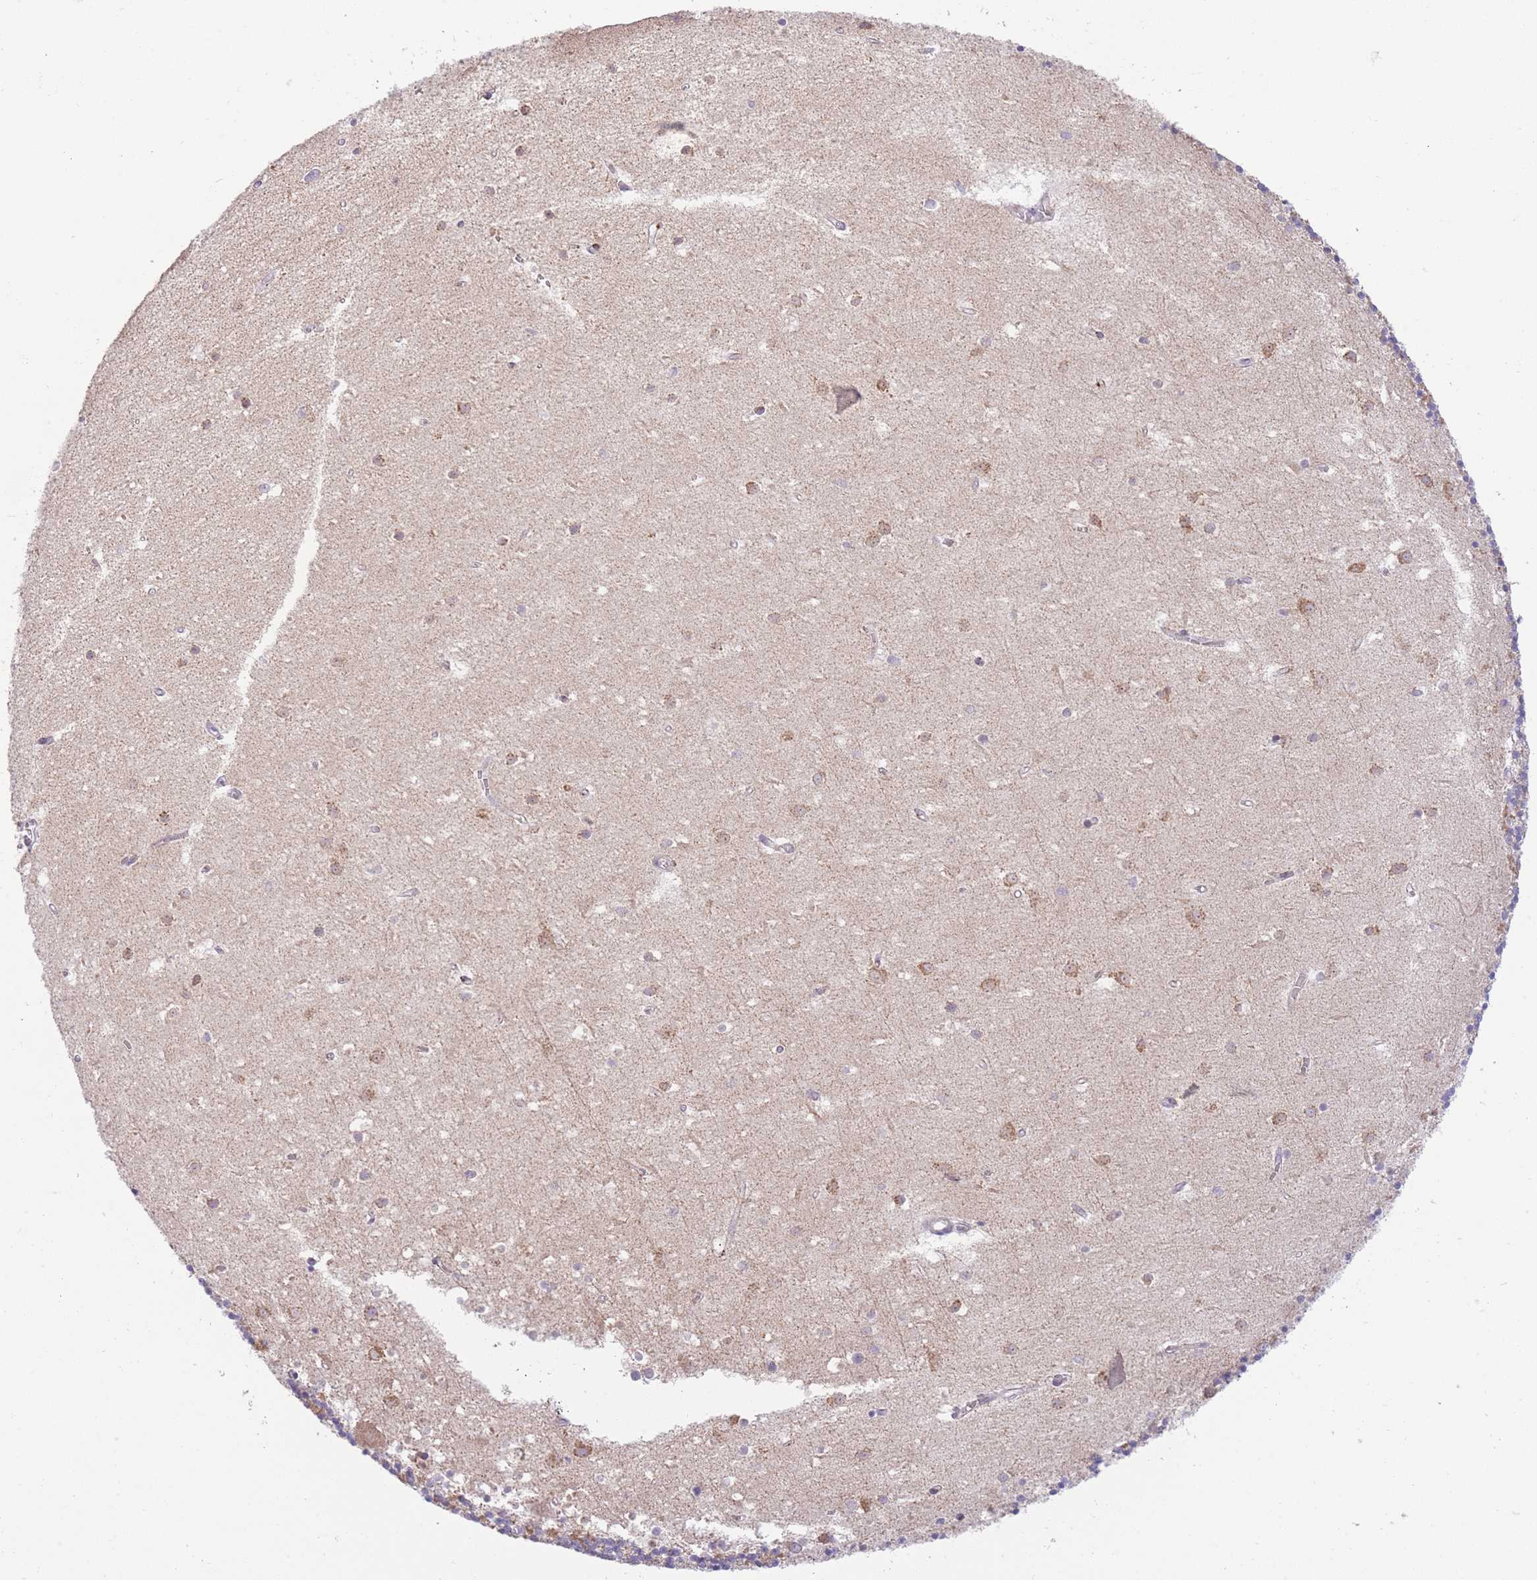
{"staining": {"intensity": "moderate", "quantity": "25%-75%", "location": "cytoplasmic/membranous"}, "tissue": "cerebellum", "cell_type": "Cells in granular layer", "image_type": "normal", "snomed": [{"axis": "morphology", "description": "Normal tissue, NOS"}, {"axis": "topography", "description": "Cerebellum"}], "caption": "Protein staining shows moderate cytoplasmic/membranous positivity in about 25%-75% of cells in granular layer in unremarkable cerebellum.", "gene": "BOLA2B", "patient": {"sex": "male", "age": 54}}